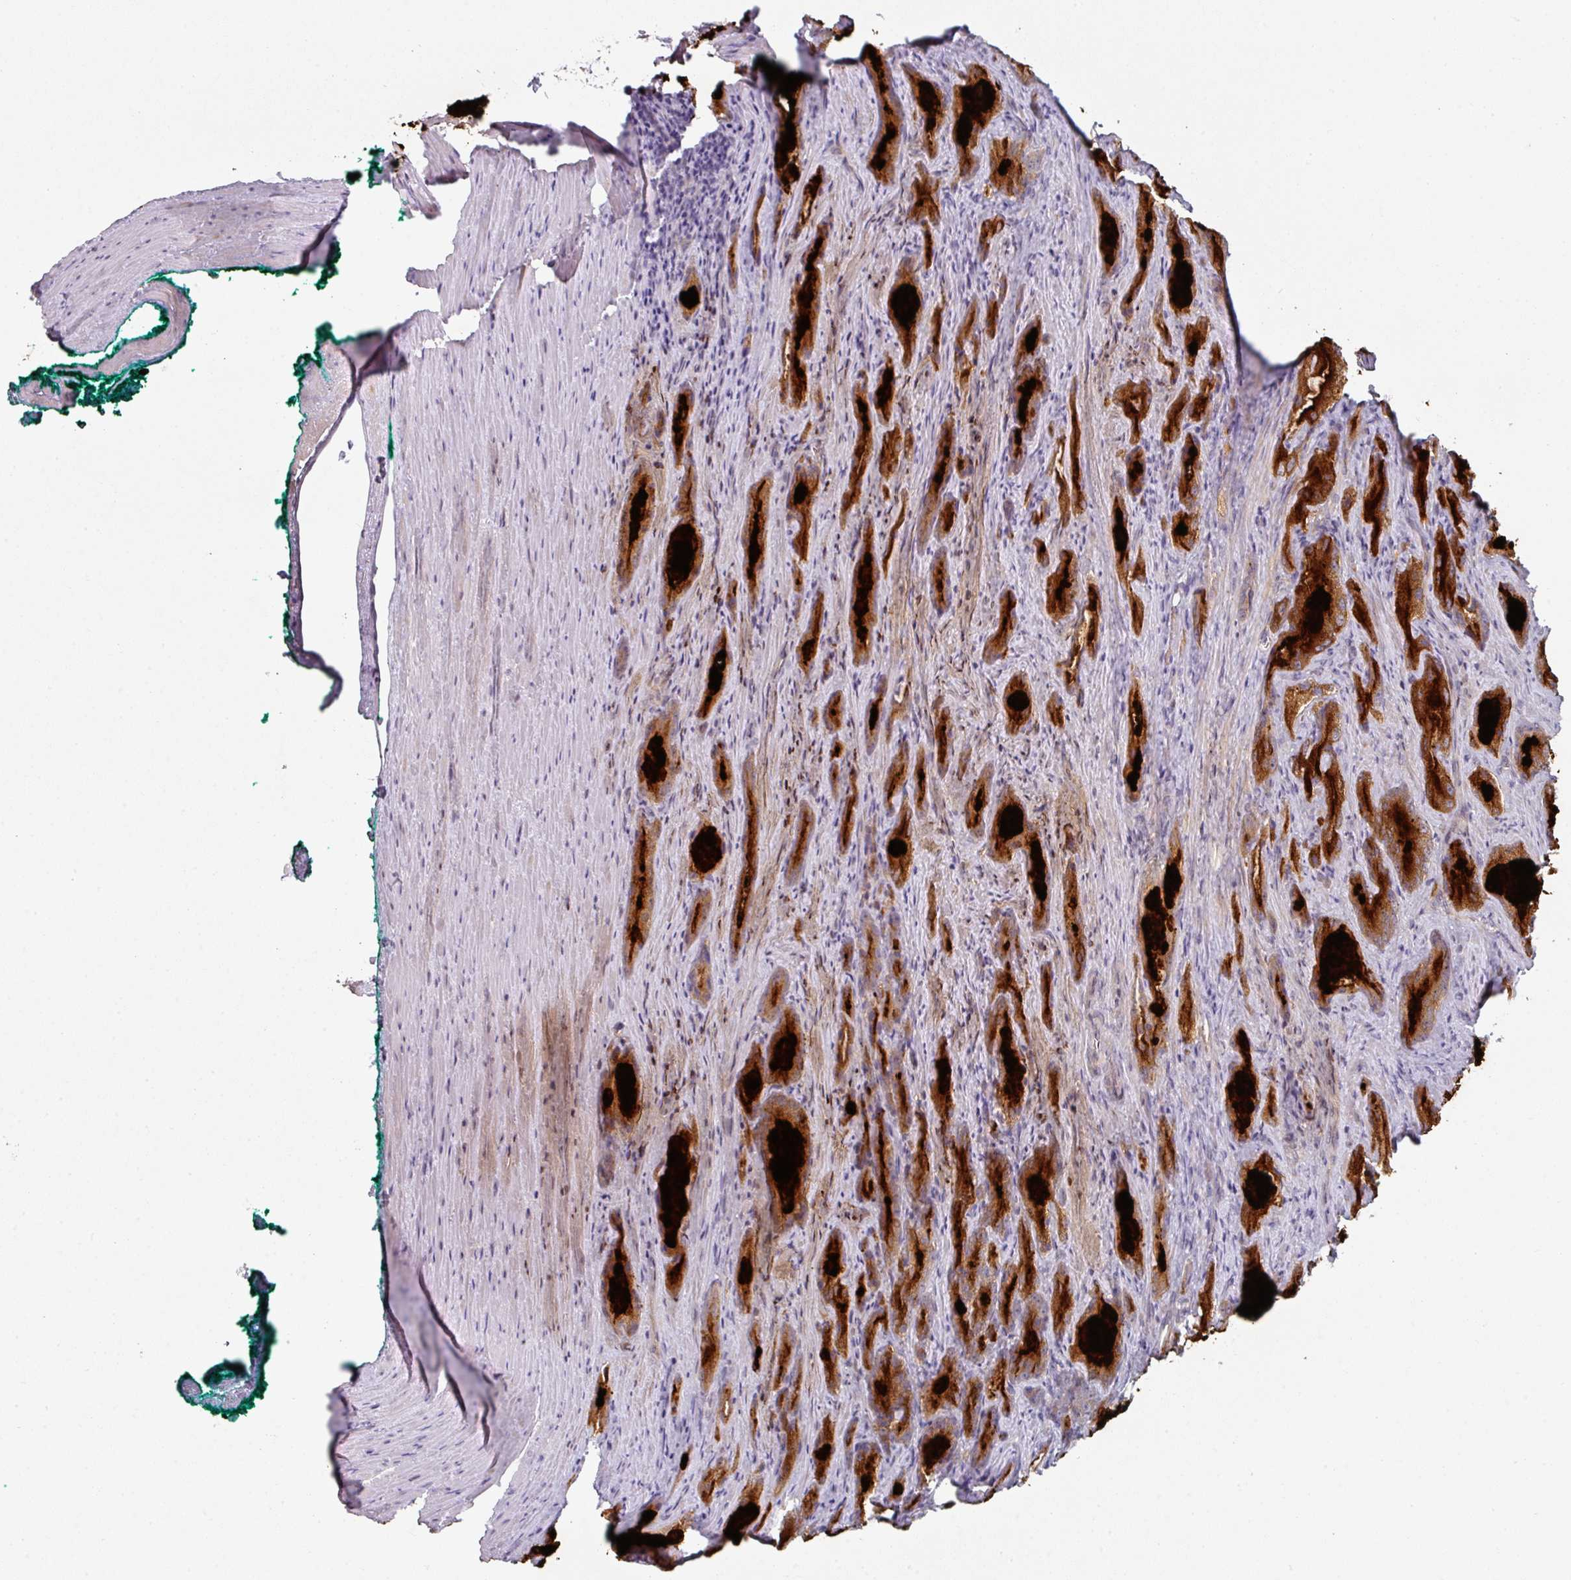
{"staining": {"intensity": "moderate", "quantity": ">75%", "location": "cytoplasmic/membranous"}, "tissue": "prostate cancer", "cell_type": "Tumor cells", "image_type": "cancer", "snomed": [{"axis": "morphology", "description": "Adenocarcinoma, Low grade"}, {"axis": "topography", "description": "Prostate"}], "caption": "Protein staining displays moderate cytoplasmic/membranous staining in about >75% of tumor cells in low-grade adenocarcinoma (prostate).", "gene": "WSB2", "patient": {"sex": "male", "age": 68}}